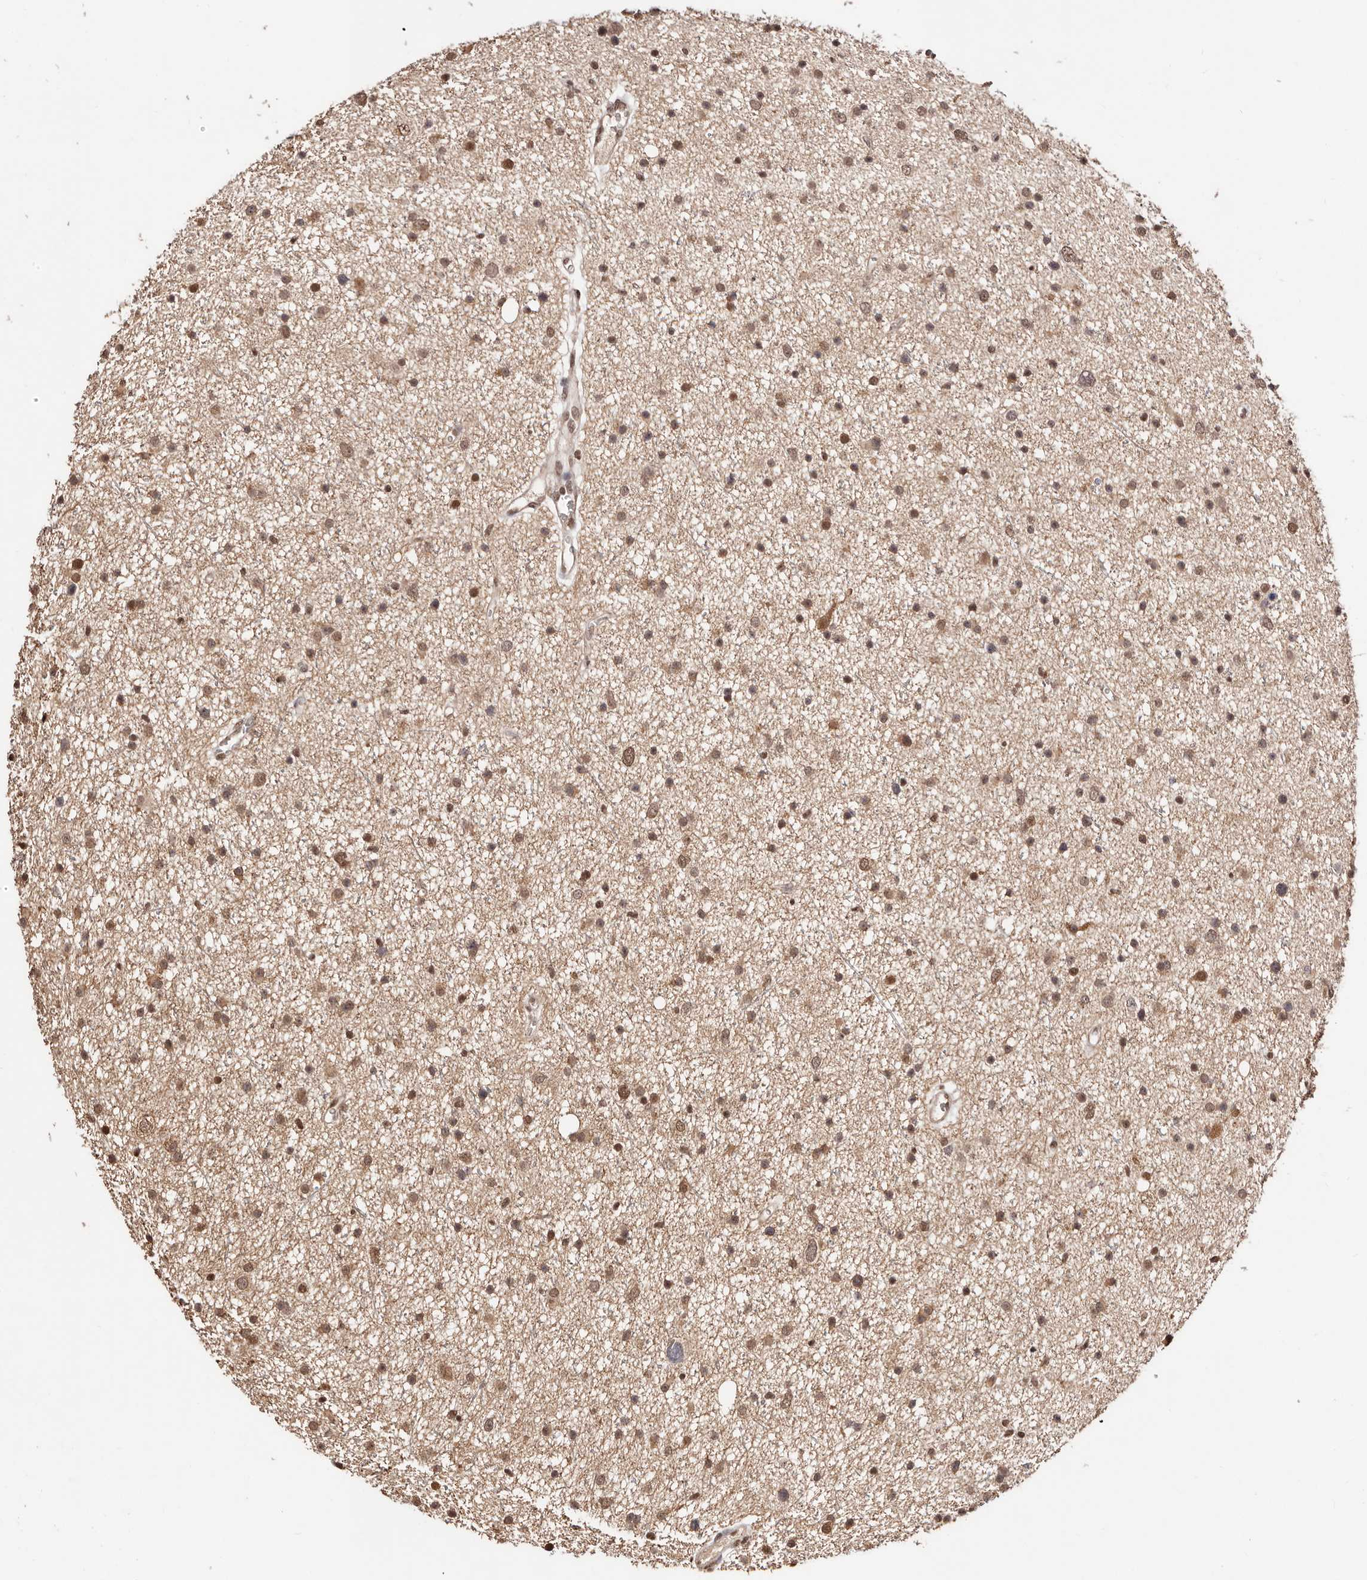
{"staining": {"intensity": "moderate", "quantity": ">75%", "location": "nuclear"}, "tissue": "glioma", "cell_type": "Tumor cells", "image_type": "cancer", "snomed": [{"axis": "morphology", "description": "Glioma, malignant, Low grade"}, {"axis": "topography", "description": "Cerebral cortex"}], "caption": "A brown stain labels moderate nuclear positivity of a protein in glioma tumor cells. The staining was performed using DAB to visualize the protein expression in brown, while the nuclei were stained in blue with hematoxylin (Magnification: 20x).", "gene": "BICRAL", "patient": {"sex": "female", "age": 39}}